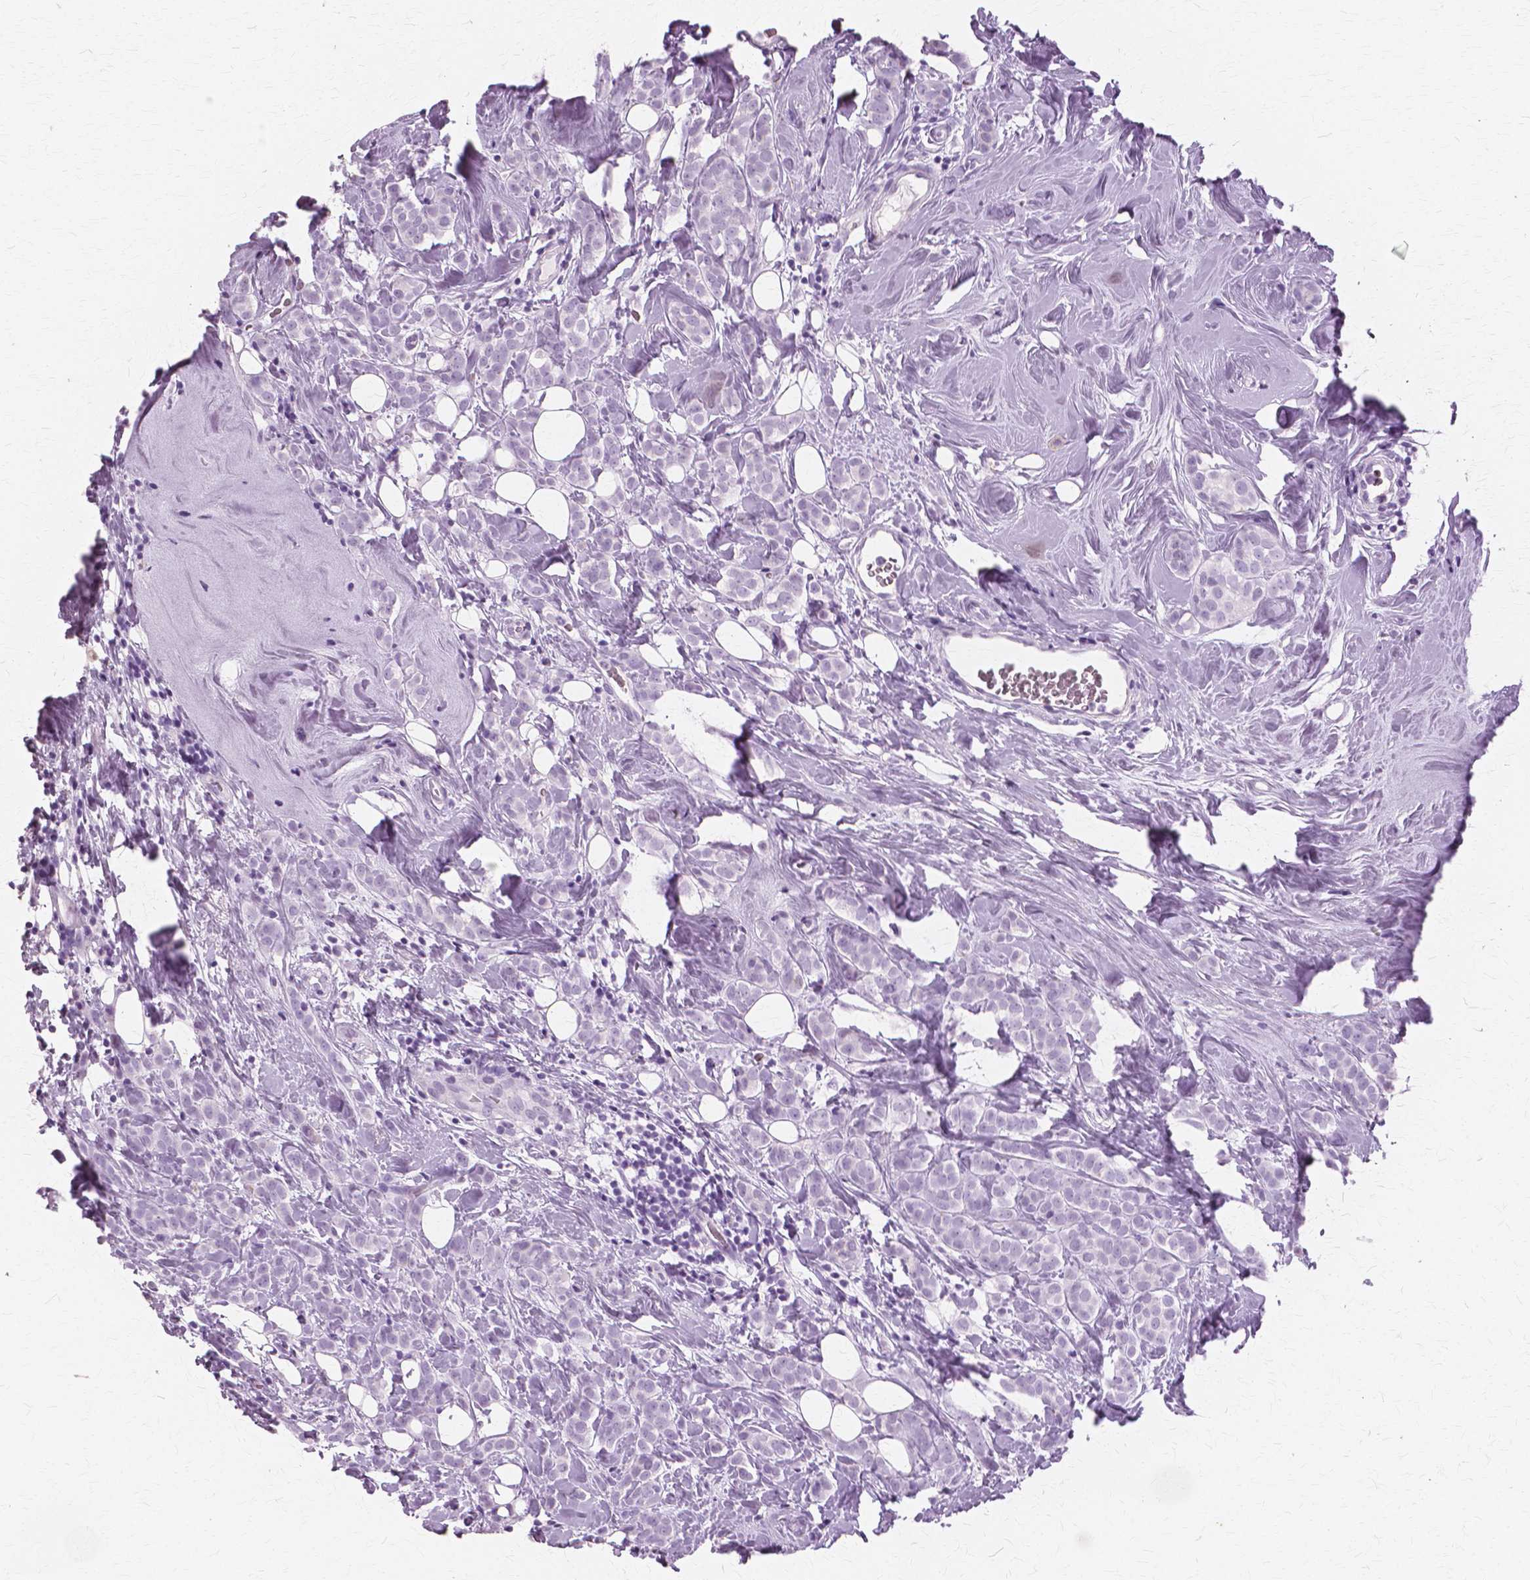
{"staining": {"intensity": "negative", "quantity": "none", "location": "none"}, "tissue": "breast cancer", "cell_type": "Tumor cells", "image_type": "cancer", "snomed": [{"axis": "morphology", "description": "Lobular carcinoma"}, {"axis": "topography", "description": "Breast"}], "caption": "A micrograph of breast lobular carcinoma stained for a protein reveals no brown staining in tumor cells. Brightfield microscopy of immunohistochemistry stained with DAB (3,3'-diaminobenzidine) (brown) and hematoxylin (blue), captured at high magnification.", "gene": "SFTPD", "patient": {"sex": "female", "age": 49}}